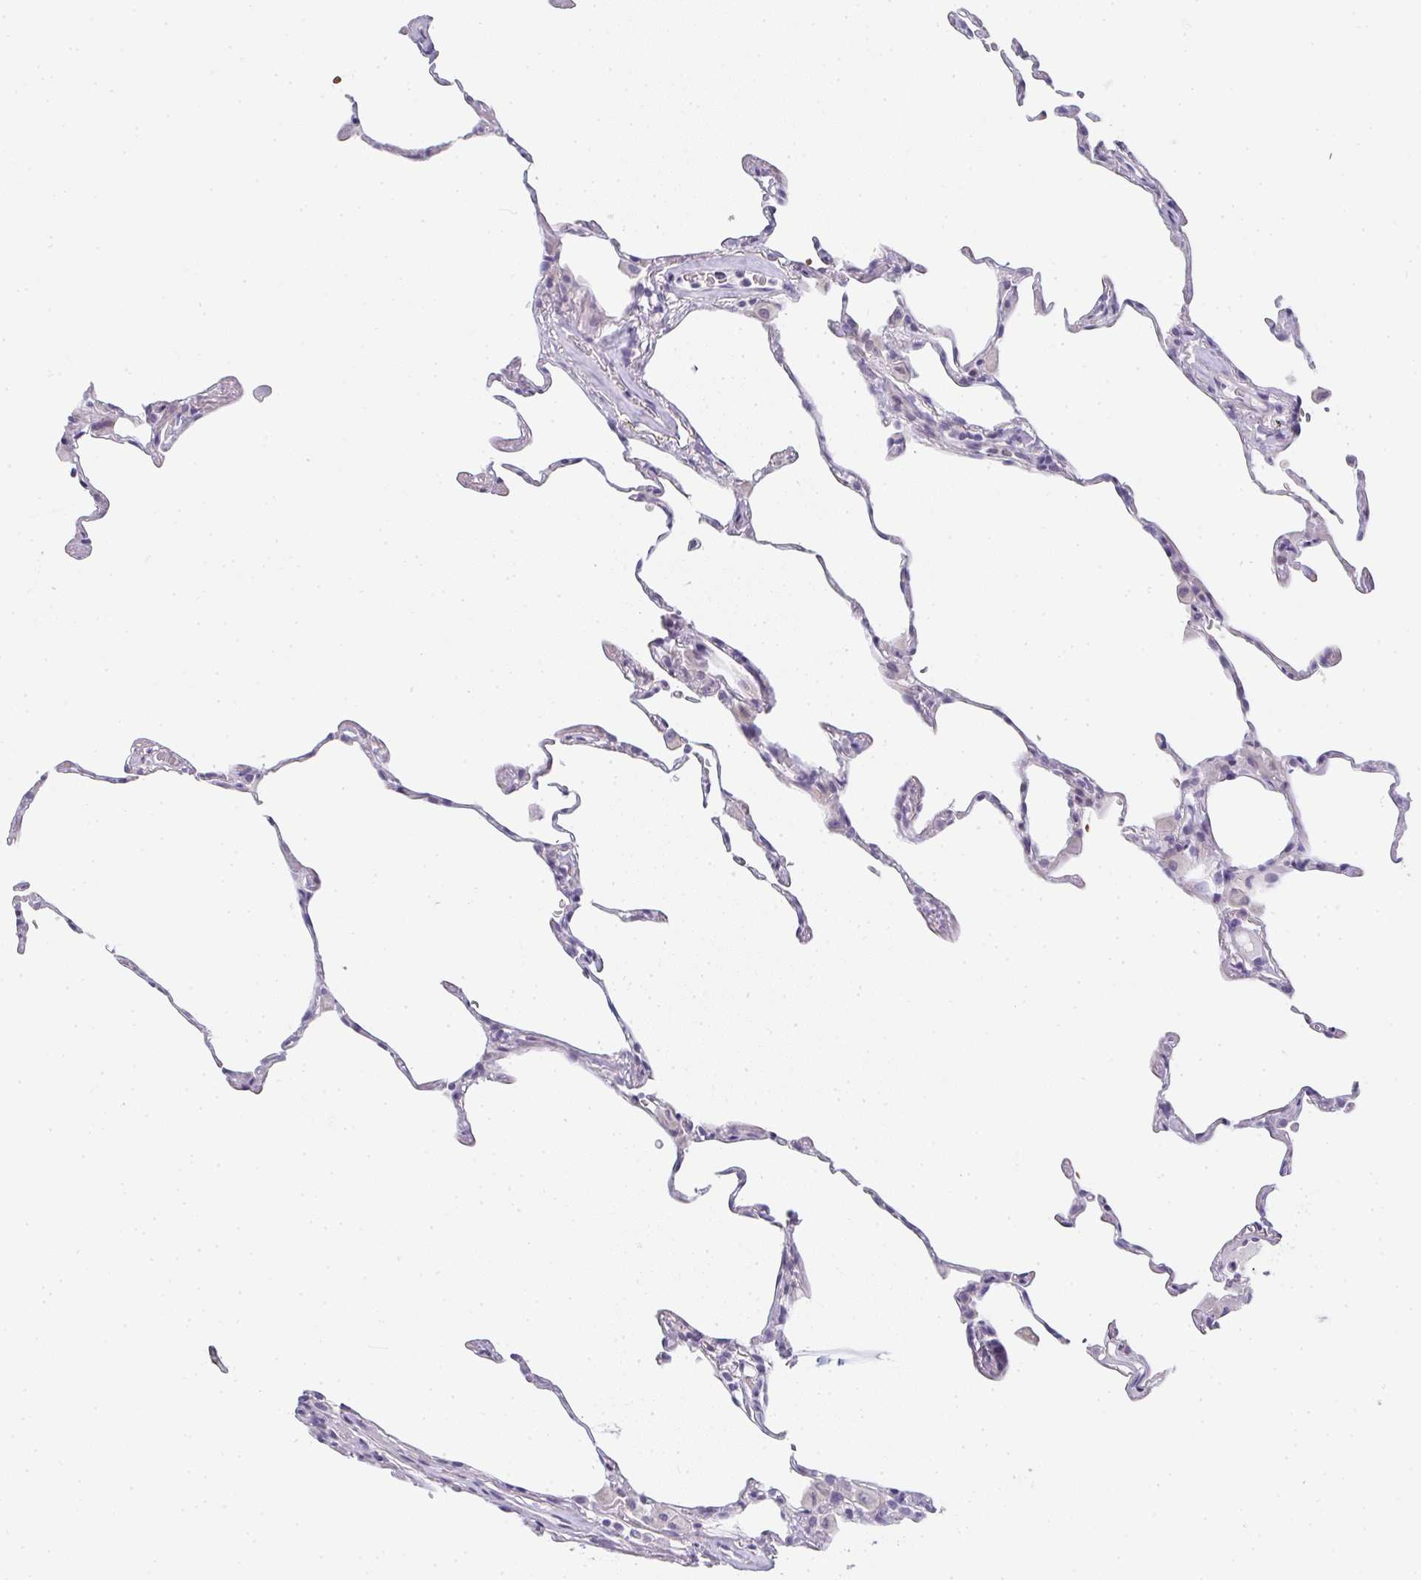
{"staining": {"intensity": "negative", "quantity": "none", "location": "none"}, "tissue": "lung", "cell_type": "Alveolar cells", "image_type": "normal", "snomed": [{"axis": "morphology", "description": "Normal tissue, NOS"}, {"axis": "topography", "description": "Lung"}], "caption": "IHC photomicrograph of normal lung: human lung stained with DAB demonstrates no significant protein positivity in alveolar cells.", "gene": "NEU2", "patient": {"sex": "female", "age": 57}}